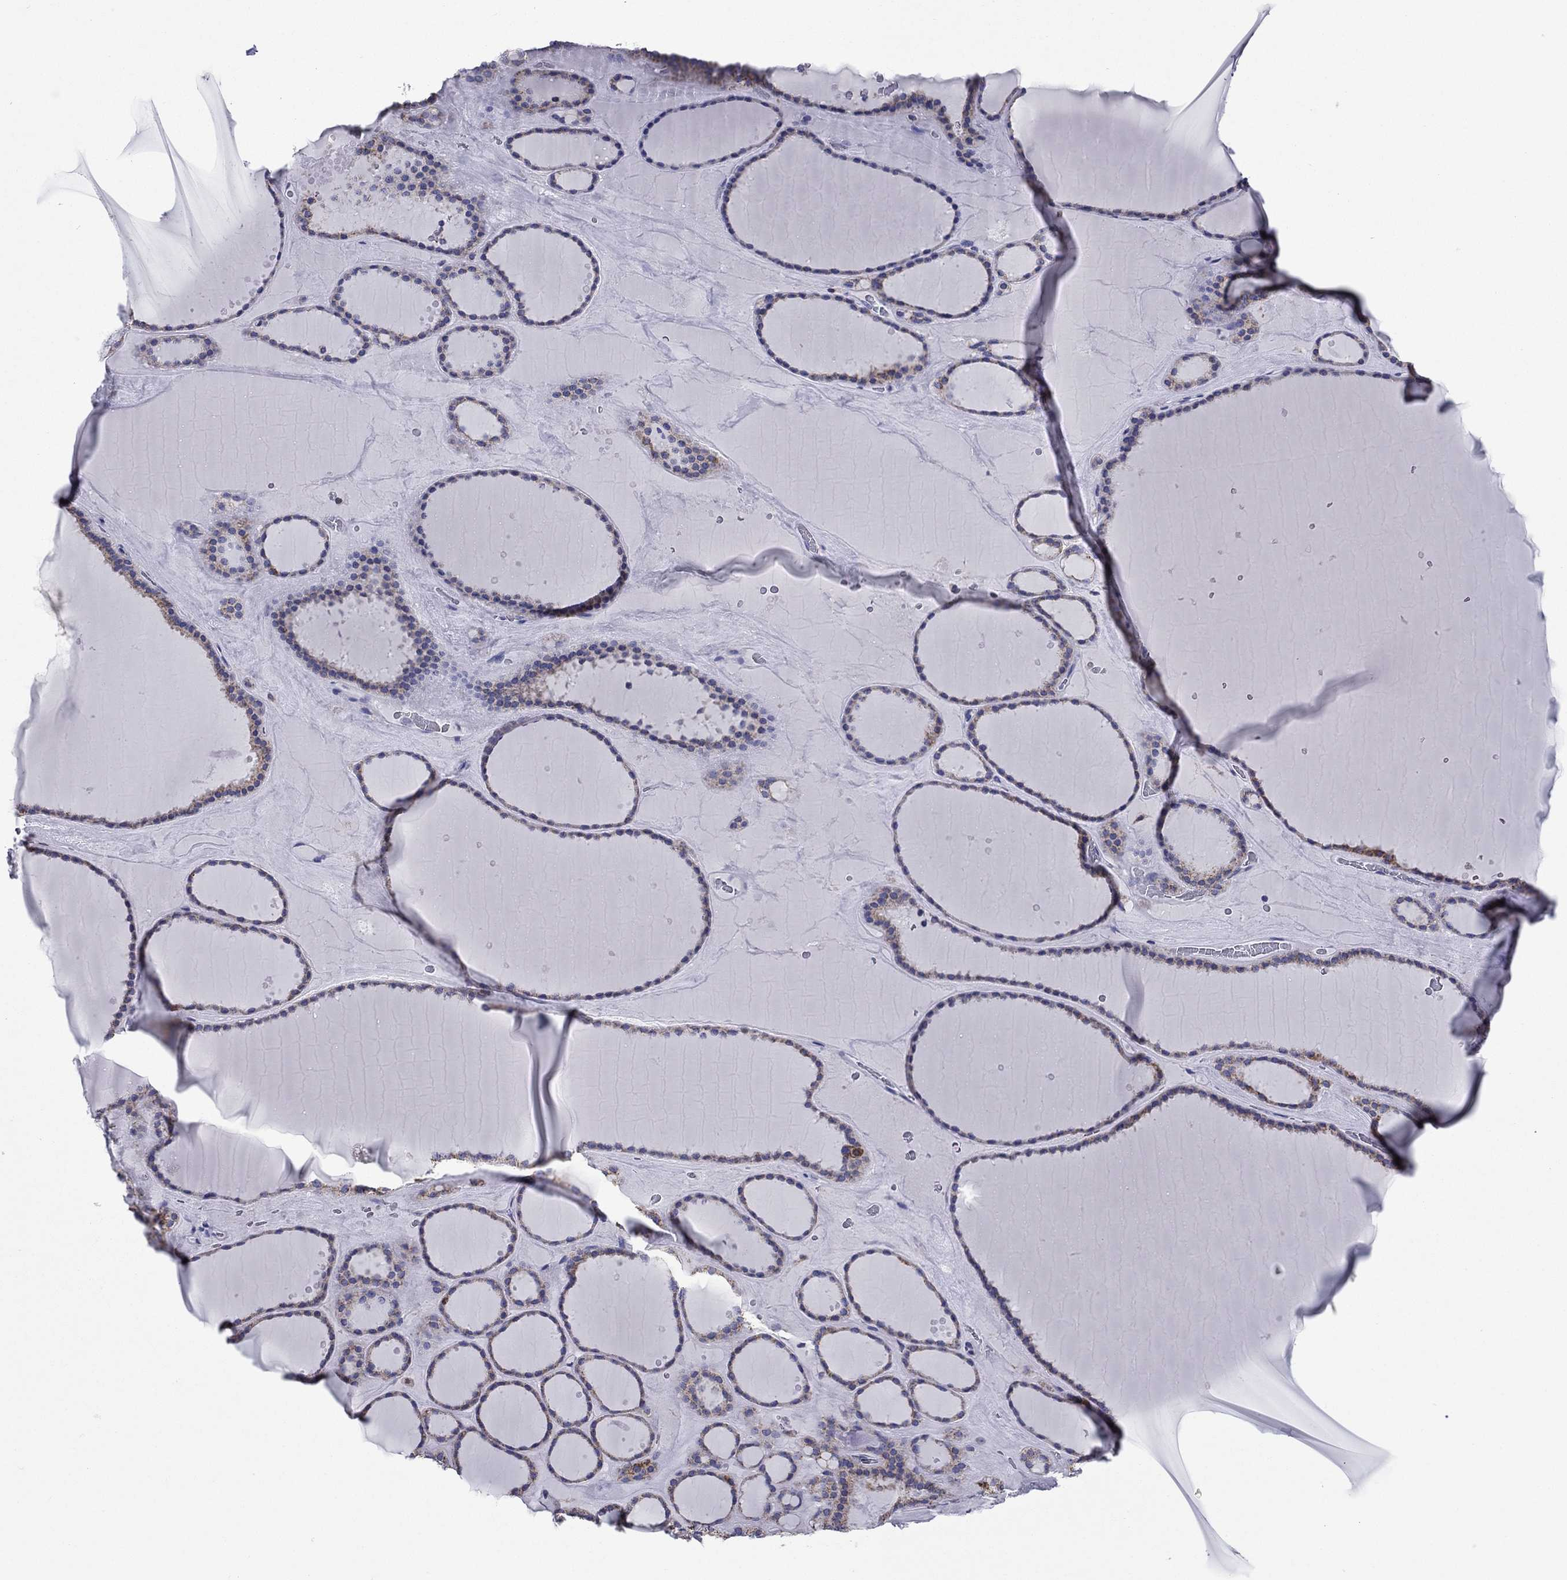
{"staining": {"intensity": "moderate", "quantity": "<25%", "location": "cytoplasmic/membranous"}, "tissue": "thyroid gland", "cell_type": "Glandular cells", "image_type": "normal", "snomed": [{"axis": "morphology", "description": "Normal tissue, NOS"}, {"axis": "topography", "description": "Thyroid gland"}], "caption": "Immunohistochemical staining of benign human thyroid gland reveals moderate cytoplasmic/membranous protein expression in about <25% of glandular cells. Using DAB (brown) and hematoxylin (blue) stains, captured at high magnification using brightfield microscopy.", "gene": "ACADSB", "patient": {"sex": "male", "age": 63}}